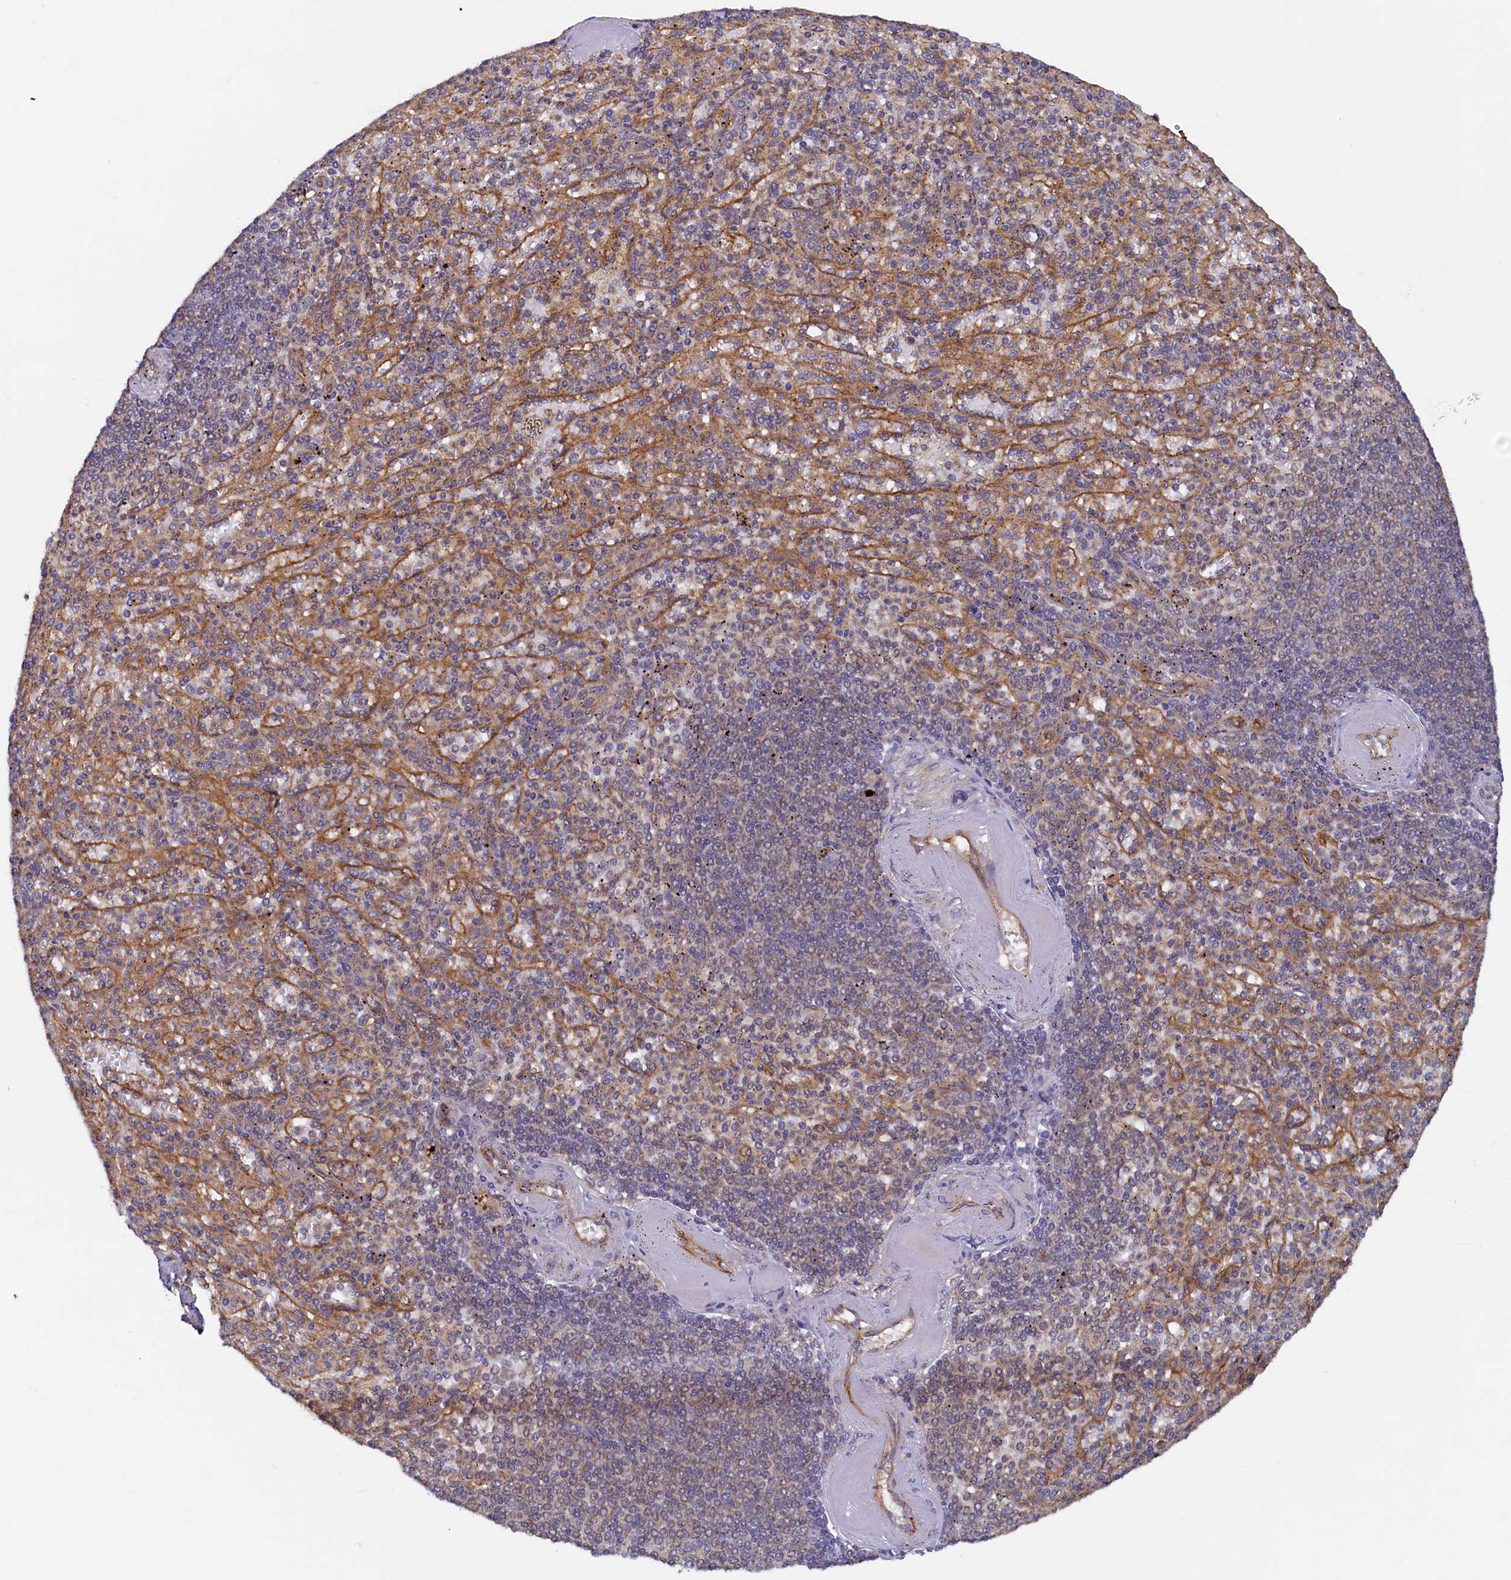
{"staining": {"intensity": "negative", "quantity": "none", "location": "none"}, "tissue": "spleen", "cell_type": "Cells in red pulp", "image_type": "normal", "snomed": [{"axis": "morphology", "description": "Normal tissue, NOS"}, {"axis": "topography", "description": "Spleen"}], "caption": "The histopathology image reveals no staining of cells in red pulp in unremarkable spleen. (DAB IHC with hematoxylin counter stain).", "gene": "STX12", "patient": {"sex": "female", "age": 74}}